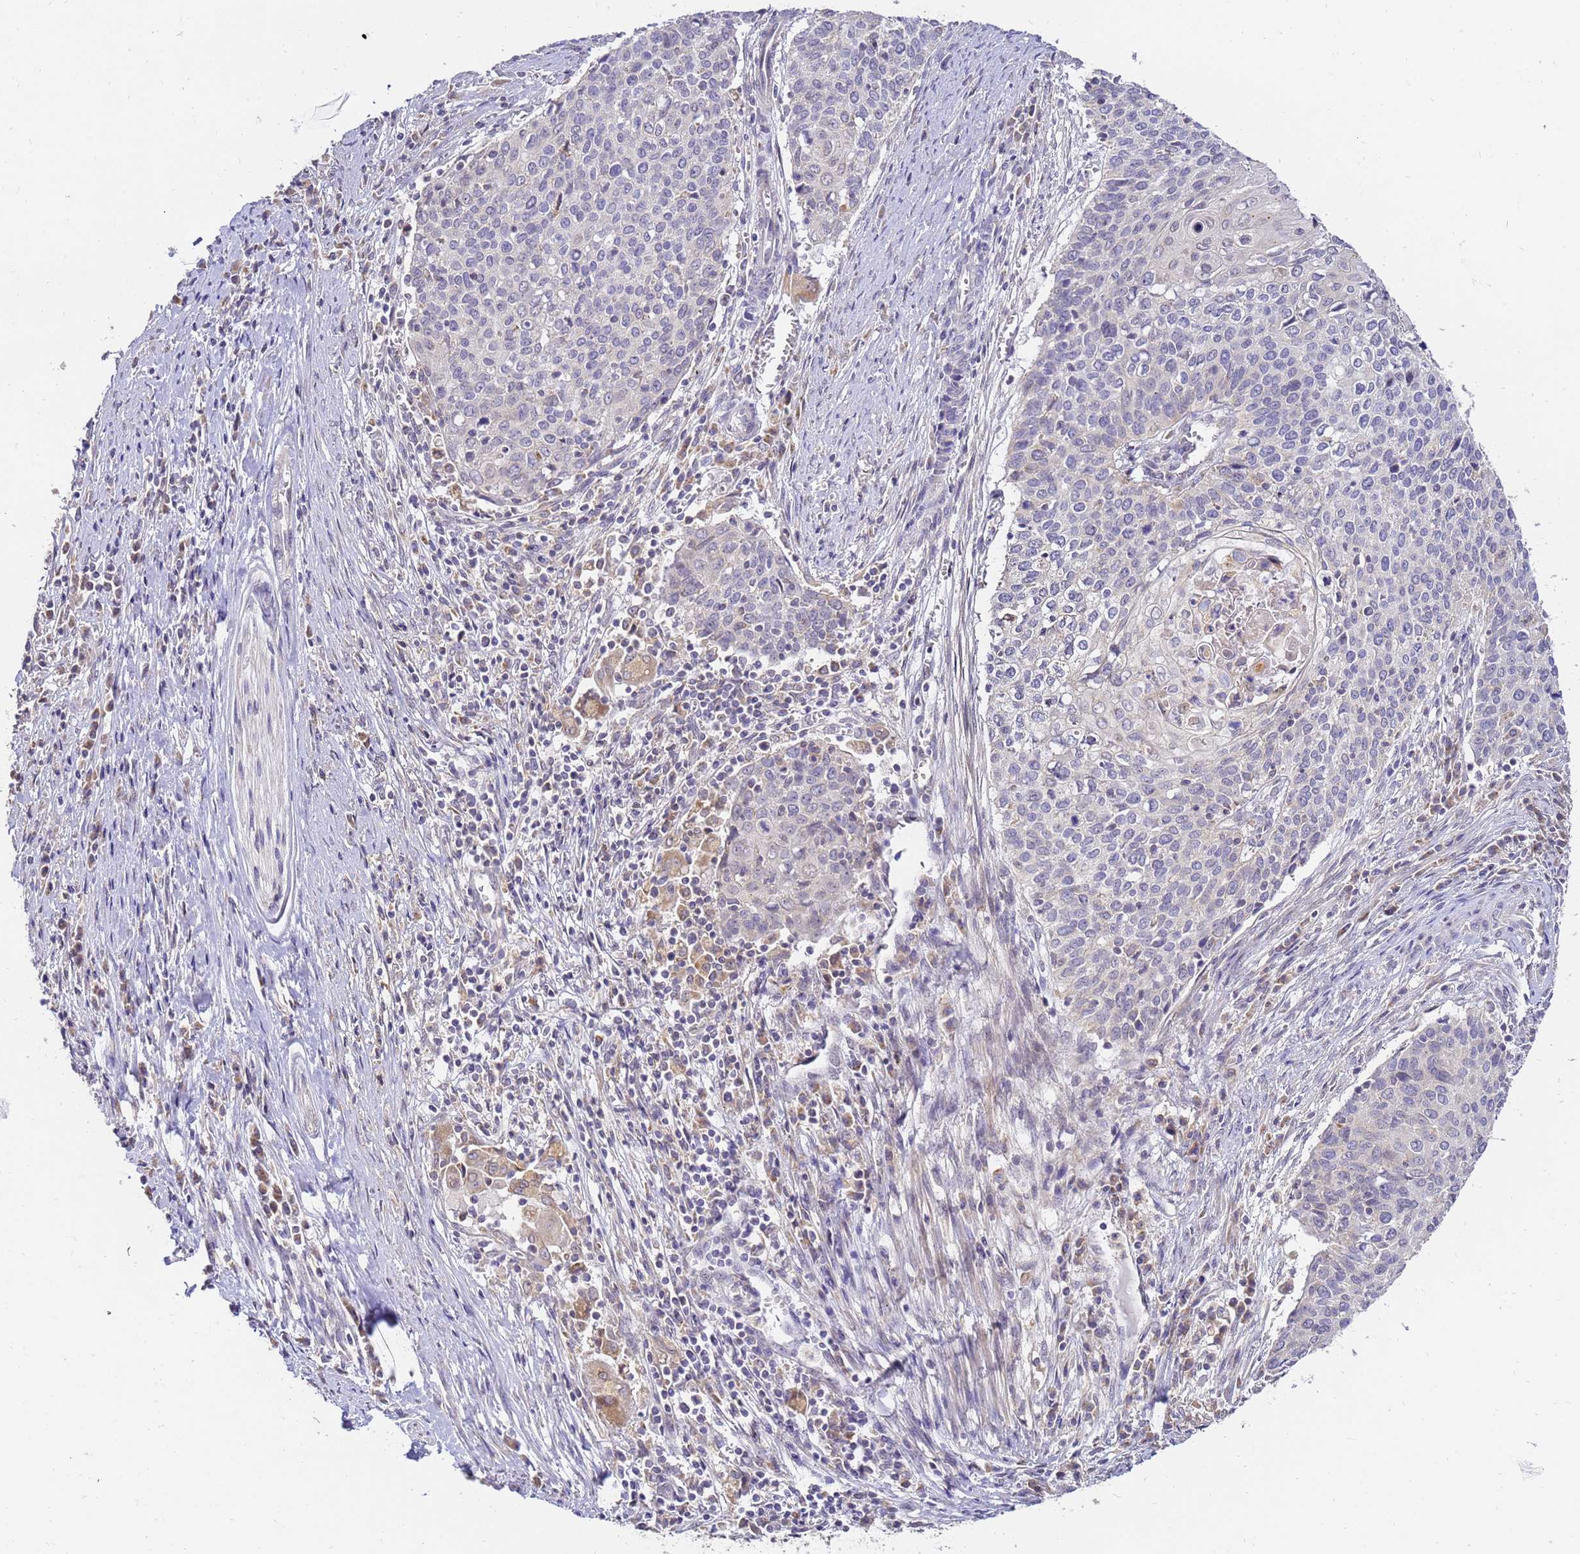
{"staining": {"intensity": "negative", "quantity": "none", "location": "none"}, "tissue": "cervical cancer", "cell_type": "Tumor cells", "image_type": "cancer", "snomed": [{"axis": "morphology", "description": "Squamous cell carcinoma, NOS"}, {"axis": "topography", "description": "Cervix"}], "caption": "Immunohistochemical staining of human cervical cancer reveals no significant positivity in tumor cells.", "gene": "ARL8B", "patient": {"sex": "female", "age": 39}}